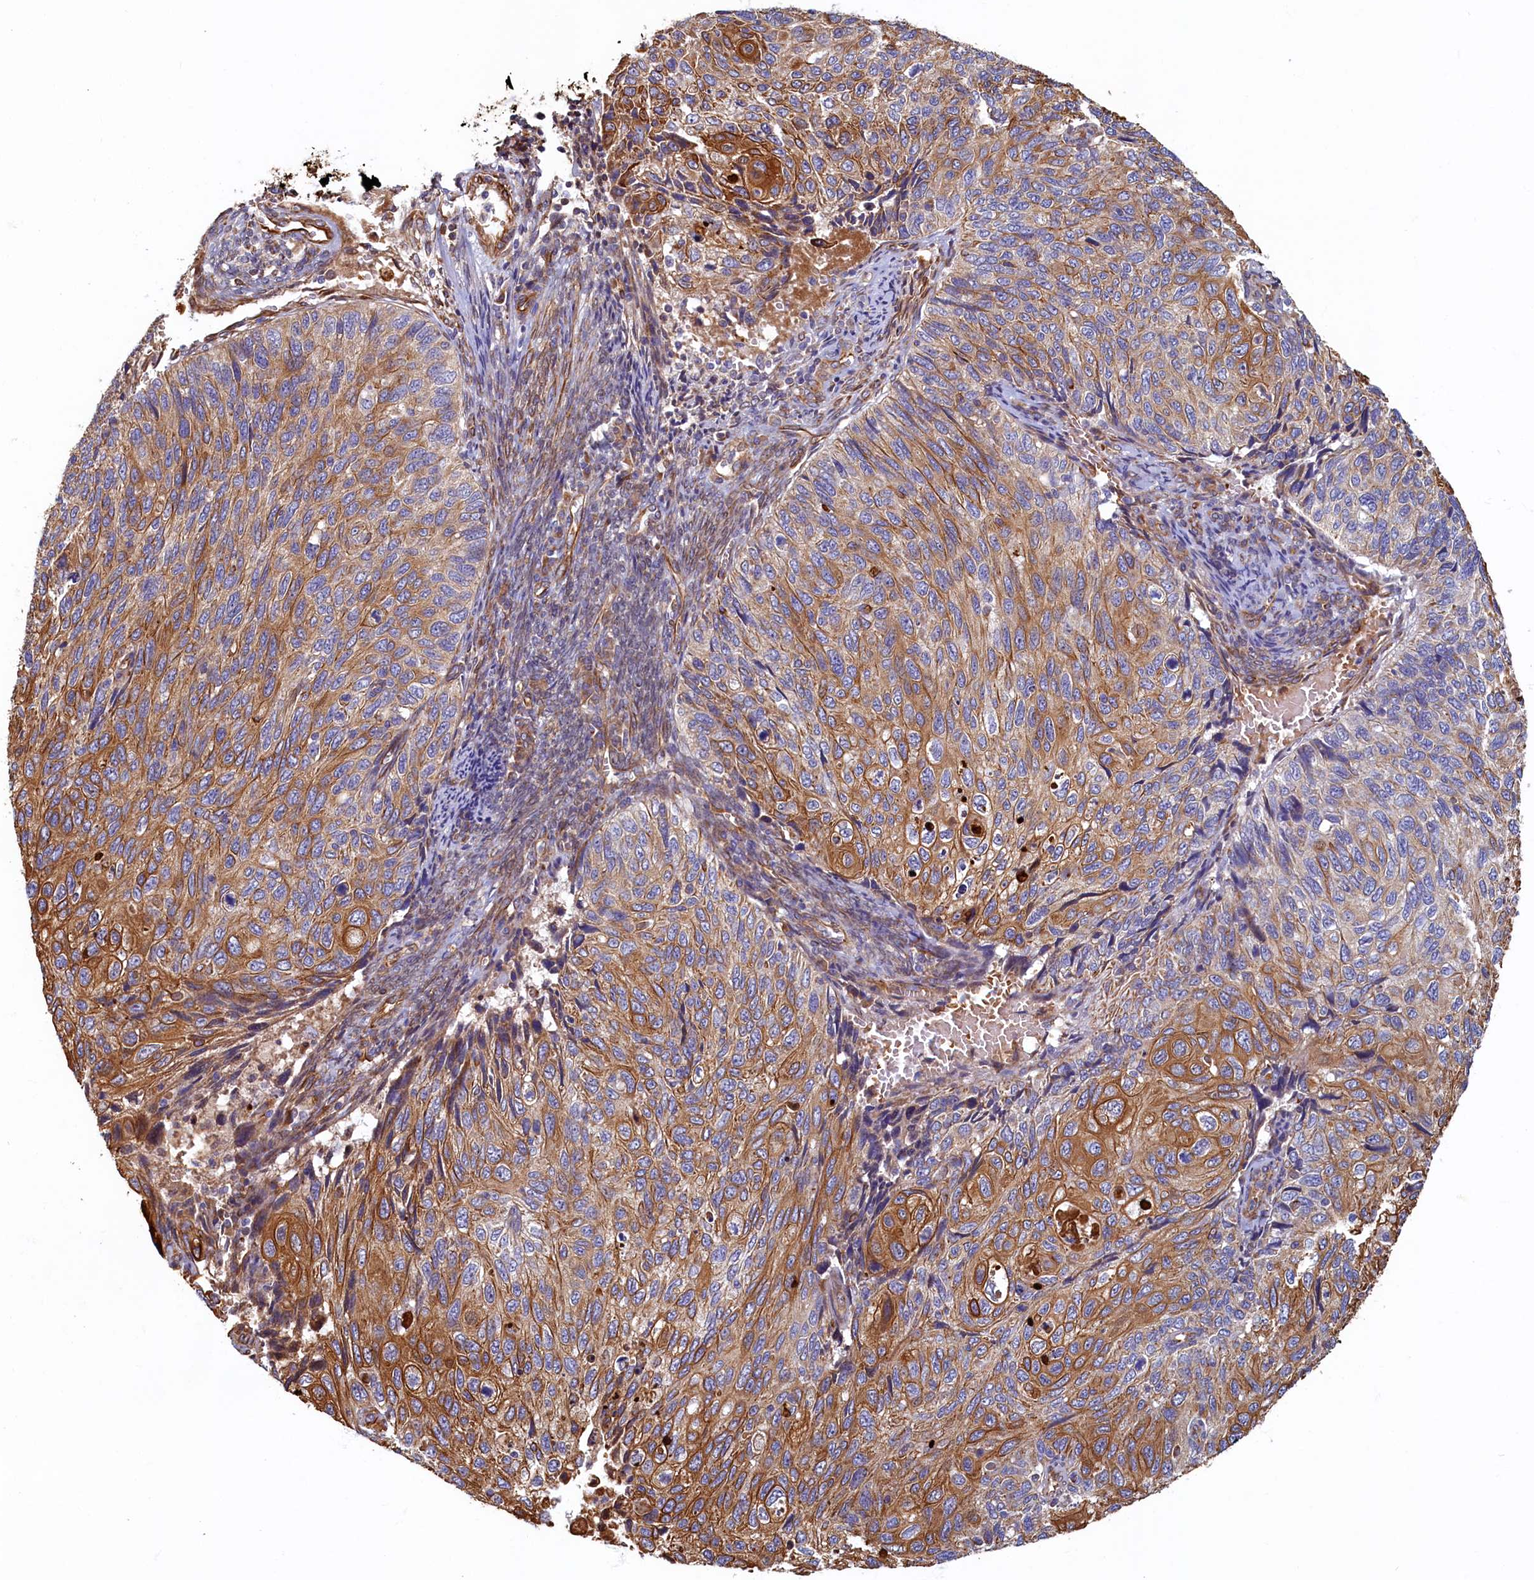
{"staining": {"intensity": "moderate", "quantity": ">75%", "location": "cytoplasmic/membranous"}, "tissue": "cervical cancer", "cell_type": "Tumor cells", "image_type": "cancer", "snomed": [{"axis": "morphology", "description": "Squamous cell carcinoma, NOS"}, {"axis": "topography", "description": "Cervix"}], "caption": "Immunohistochemistry (IHC) of human cervical cancer (squamous cell carcinoma) exhibits medium levels of moderate cytoplasmic/membranous expression in about >75% of tumor cells.", "gene": "LRRC57", "patient": {"sex": "female", "age": 70}}